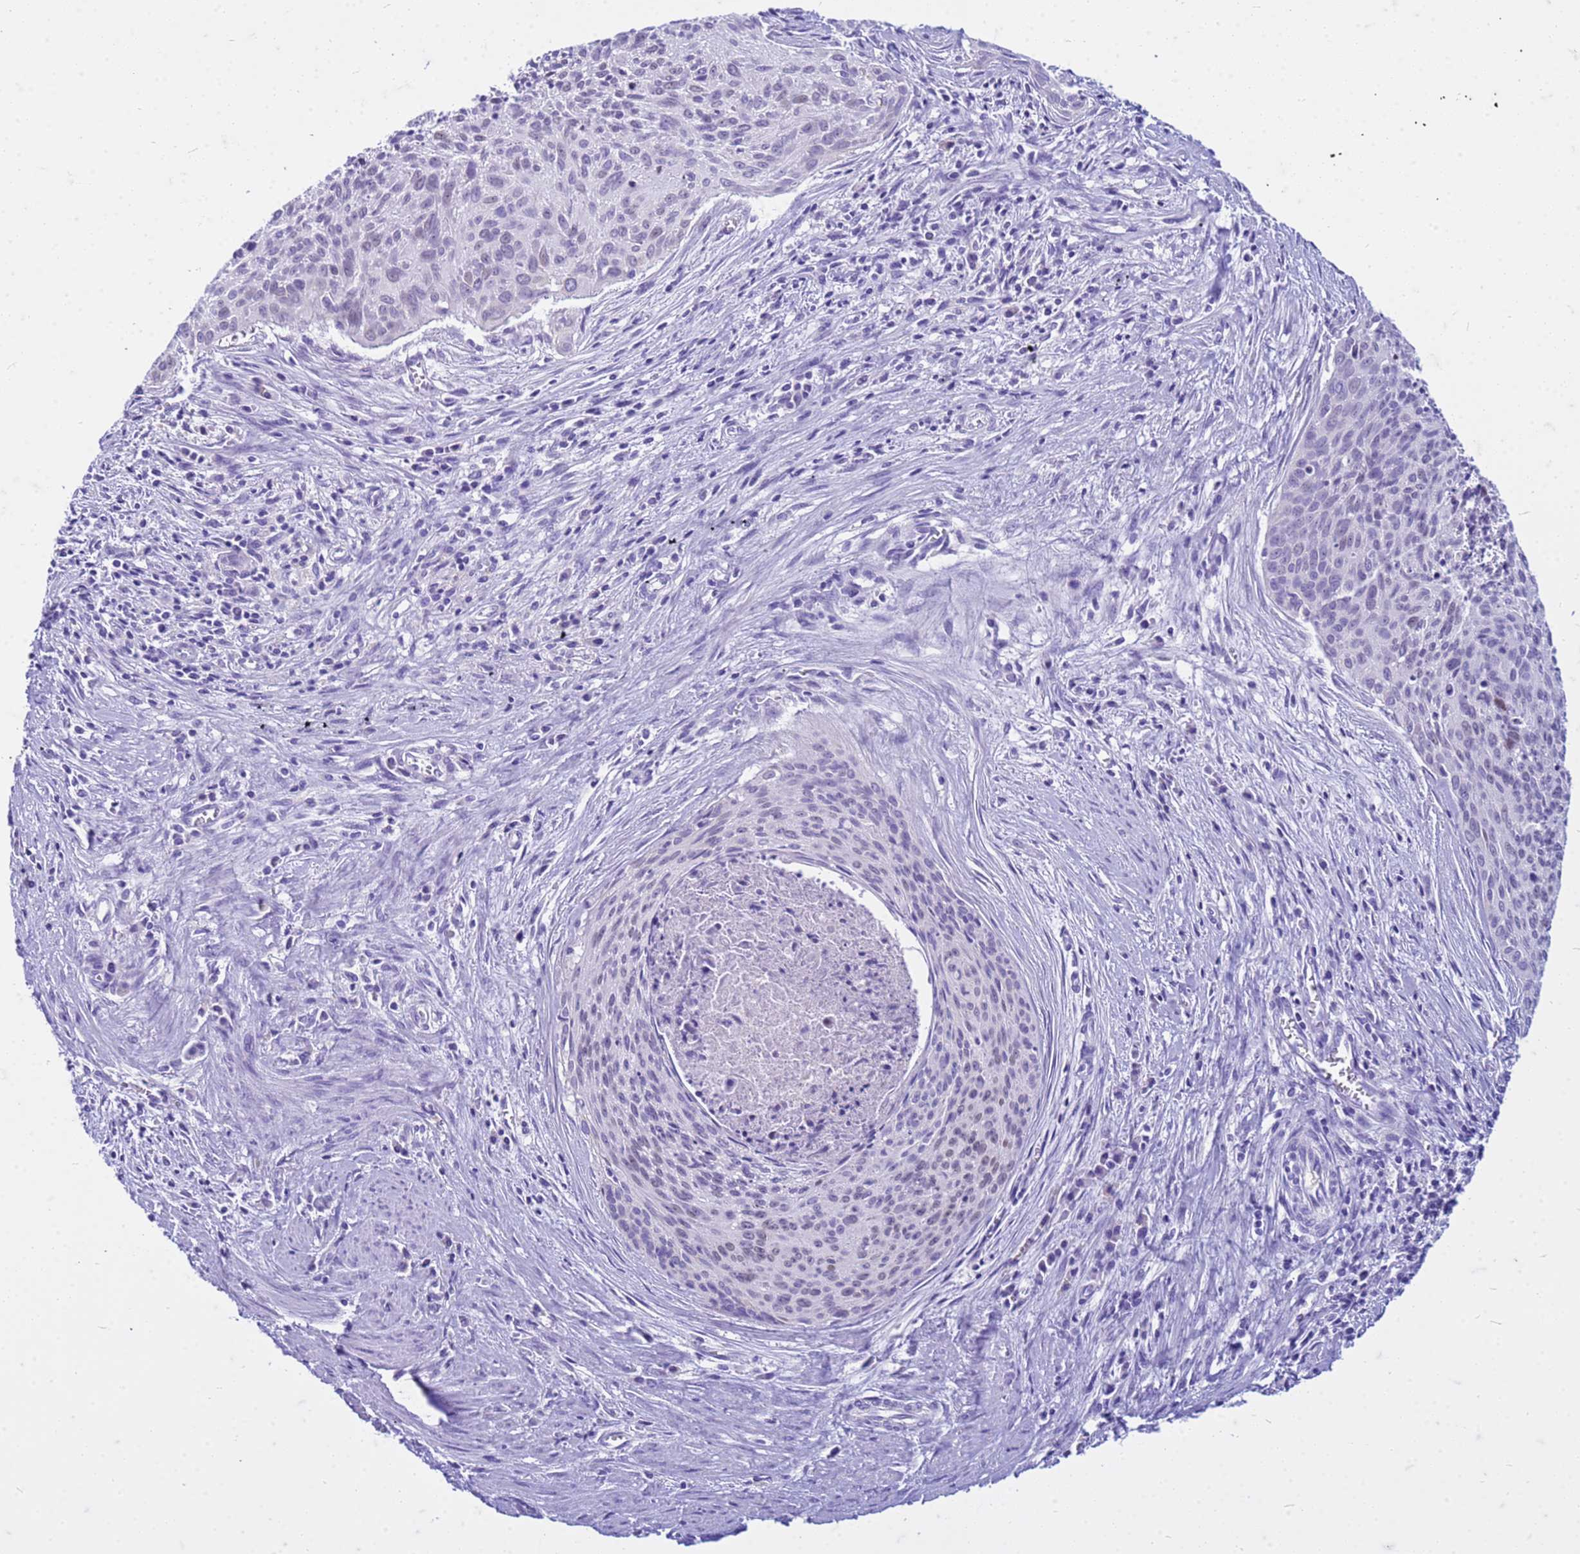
{"staining": {"intensity": "weak", "quantity": "<25%", "location": "nuclear"}, "tissue": "cervical cancer", "cell_type": "Tumor cells", "image_type": "cancer", "snomed": [{"axis": "morphology", "description": "Squamous cell carcinoma, NOS"}, {"axis": "topography", "description": "Cervix"}], "caption": "DAB immunohistochemical staining of human cervical squamous cell carcinoma exhibits no significant positivity in tumor cells. (DAB immunohistochemistry with hematoxylin counter stain).", "gene": "CFAP100", "patient": {"sex": "female", "age": 55}}